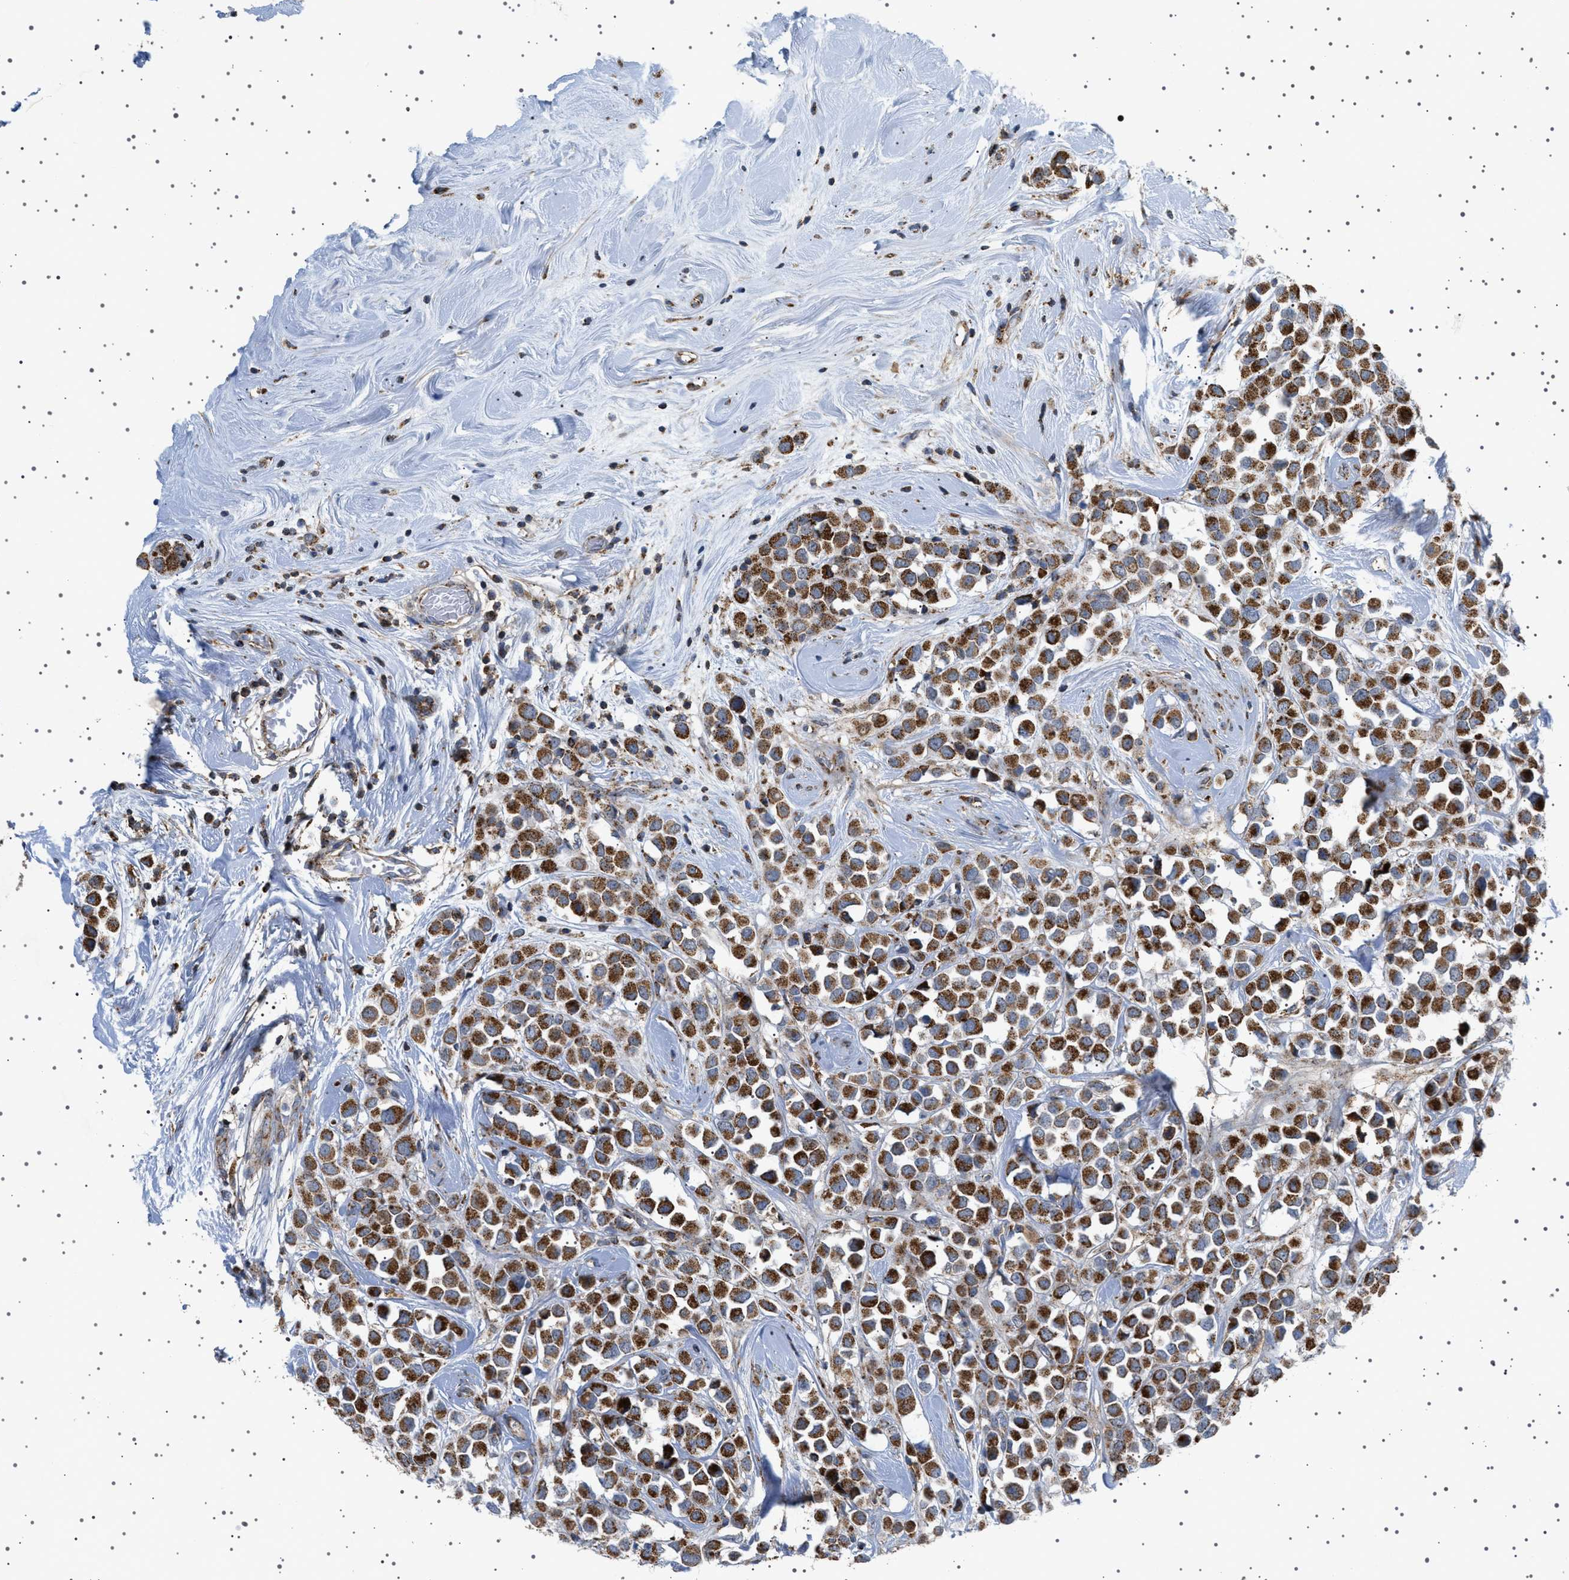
{"staining": {"intensity": "strong", "quantity": ">75%", "location": "cytoplasmic/membranous"}, "tissue": "breast cancer", "cell_type": "Tumor cells", "image_type": "cancer", "snomed": [{"axis": "morphology", "description": "Duct carcinoma"}, {"axis": "topography", "description": "Breast"}], "caption": "The micrograph shows immunohistochemical staining of breast cancer. There is strong cytoplasmic/membranous expression is appreciated in approximately >75% of tumor cells. The staining was performed using DAB, with brown indicating positive protein expression. Nuclei are stained blue with hematoxylin.", "gene": "UBXN8", "patient": {"sex": "female", "age": 61}}